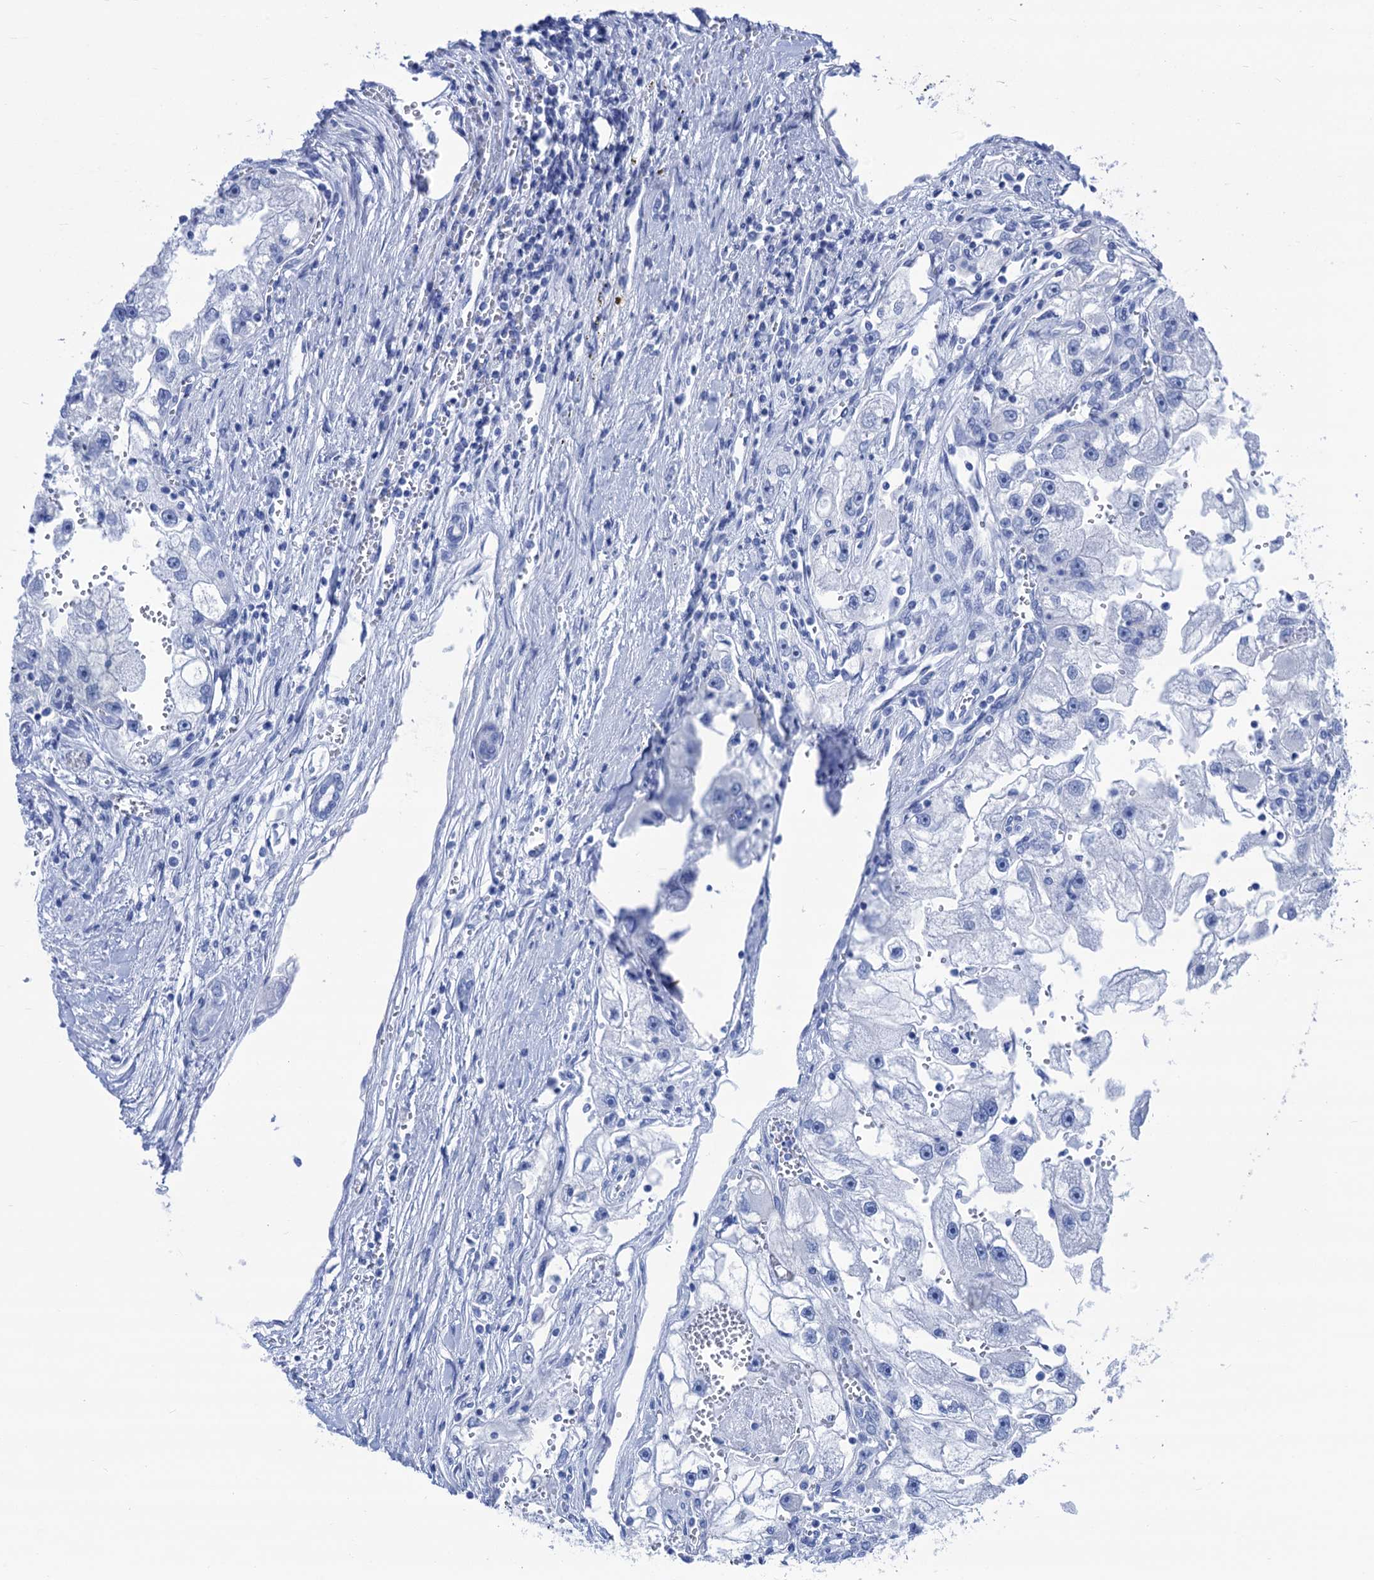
{"staining": {"intensity": "negative", "quantity": "none", "location": "none"}, "tissue": "renal cancer", "cell_type": "Tumor cells", "image_type": "cancer", "snomed": [{"axis": "morphology", "description": "Adenocarcinoma, NOS"}, {"axis": "topography", "description": "Kidney"}], "caption": "The photomicrograph reveals no staining of tumor cells in renal cancer.", "gene": "CABYR", "patient": {"sex": "male", "age": 63}}